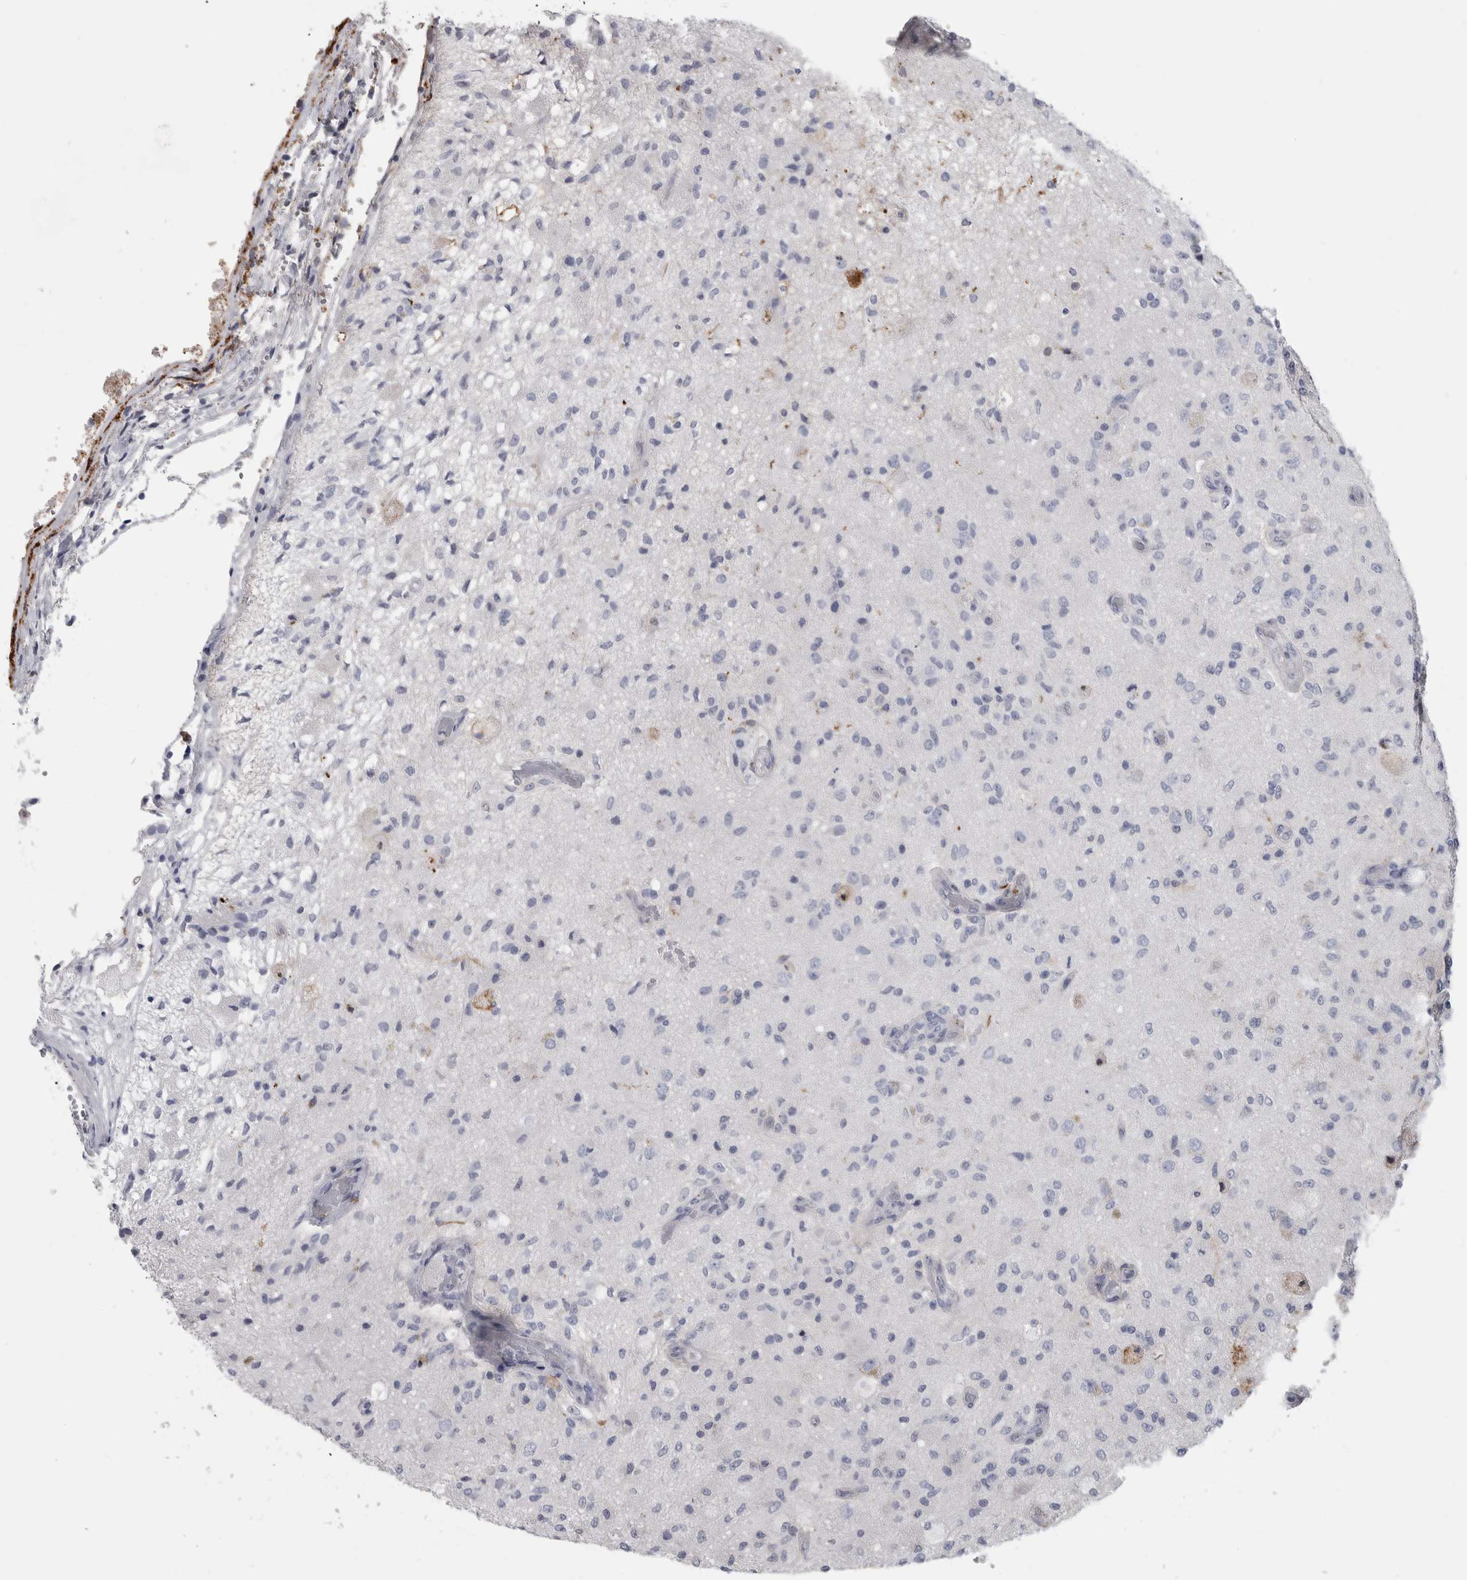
{"staining": {"intensity": "negative", "quantity": "none", "location": "none"}, "tissue": "glioma", "cell_type": "Tumor cells", "image_type": "cancer", "snomed": [{"axis": "morphology", "description": "Normal tissue, NOS"}, {"axis": "morphology", "description": "Glioma, malignant, High grade"}, {"axis": "topography", "description": "Cerebral cortex"}], "caption": "A histopathology image of human malignant high-grade glioma is negative for staining in tumor cells.", "gene": "DNAJC24", "patient": {"sex": "male", "age": 77}}